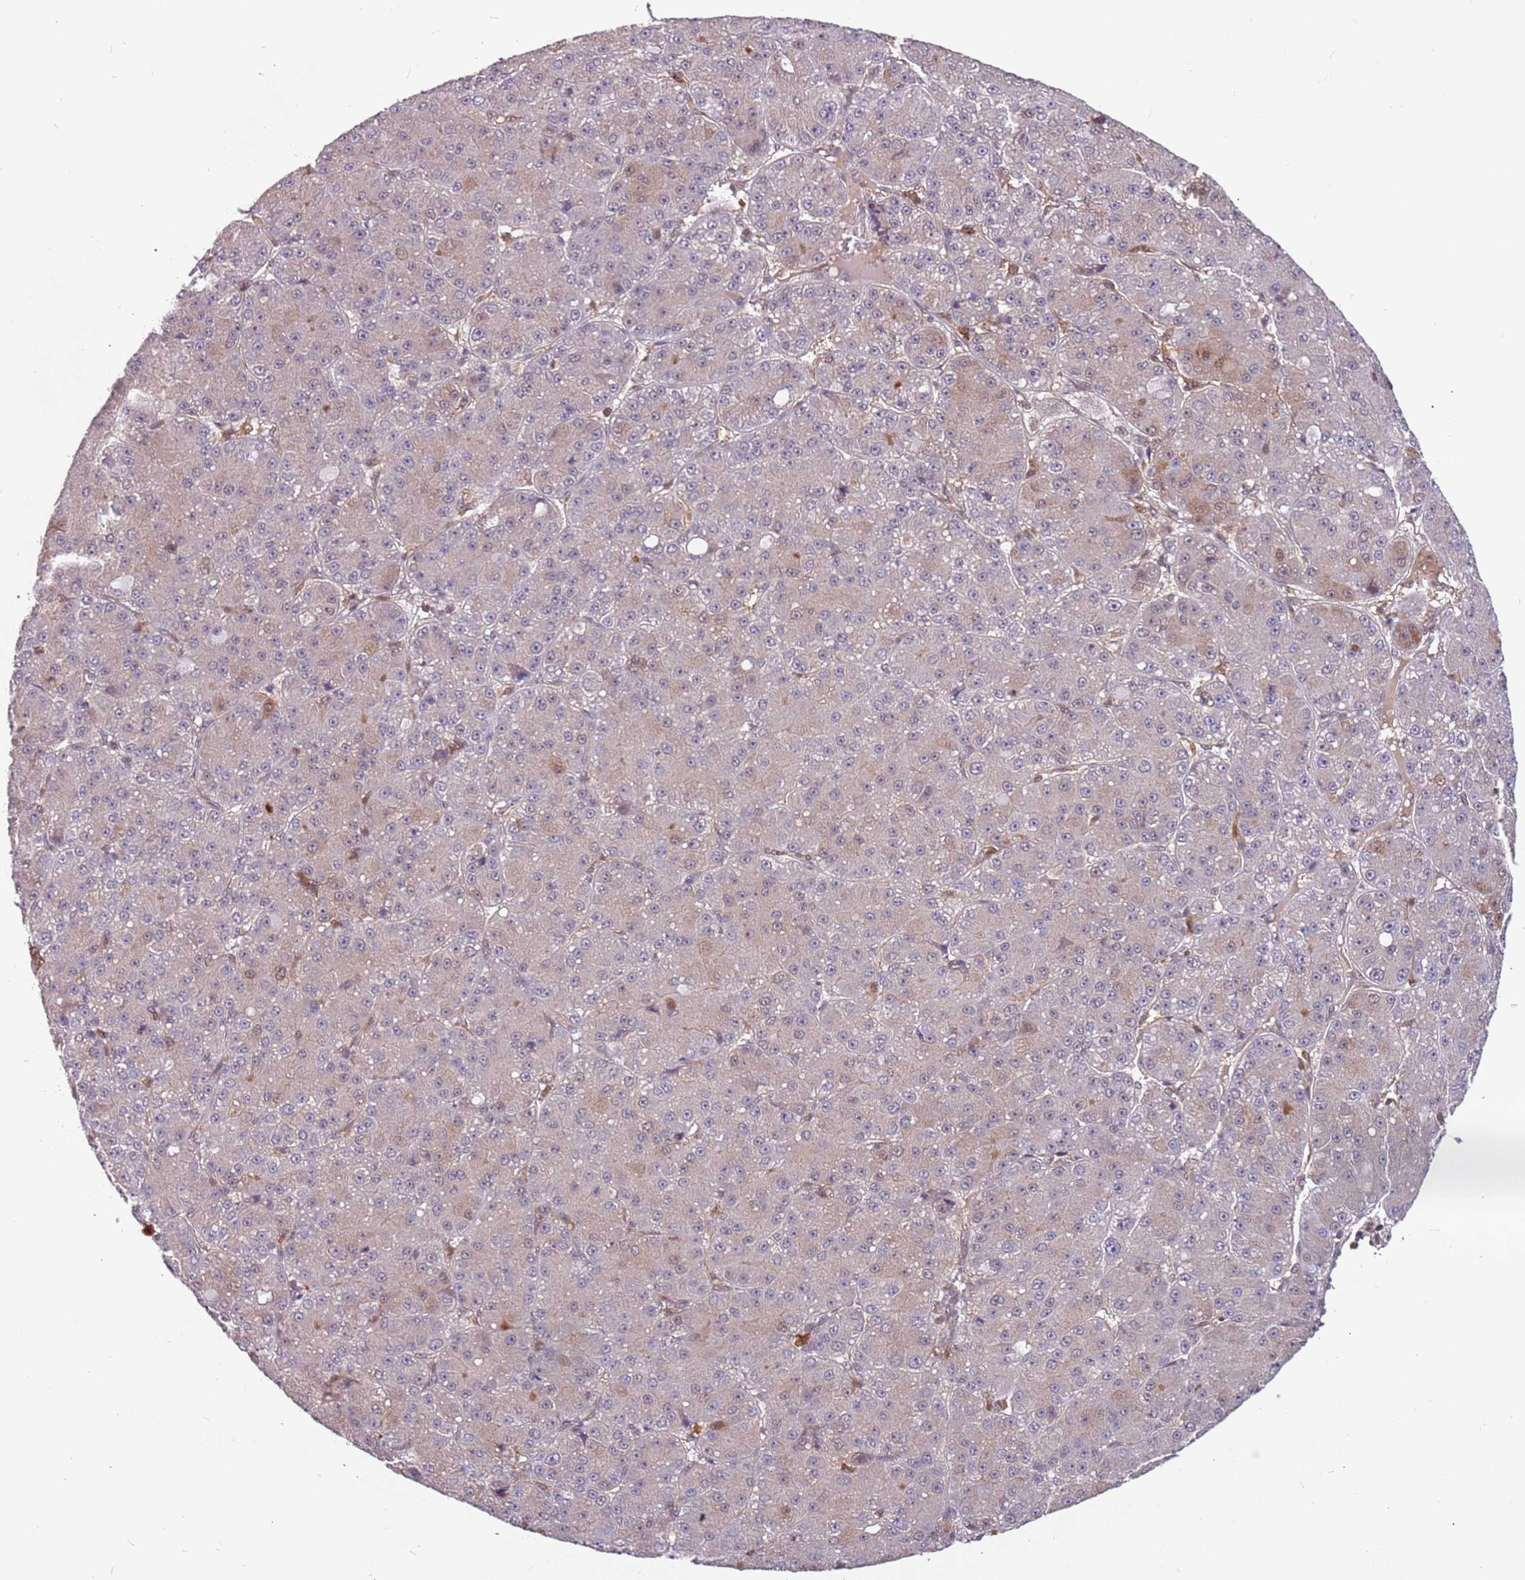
{"staining": {"intensity": "weak", "quantity": "<25%", "location": "cytoplasmic/membranous"}, "tissue": "liver cancer", "cell_type": "Tumor cells", "image_type": "cancer", "snomed": [{"axis": "morphology", "description": "Carcinoma, Hepatocellular, NOS"}, {"axis": "topography", "description": "Liver"}], "caption": "Immunohistochemistry (IHC) of liver cancer shows no positivity in tumor cells.", "gene": "GBP2", "patient": {"sex": "male", "age": 67}}